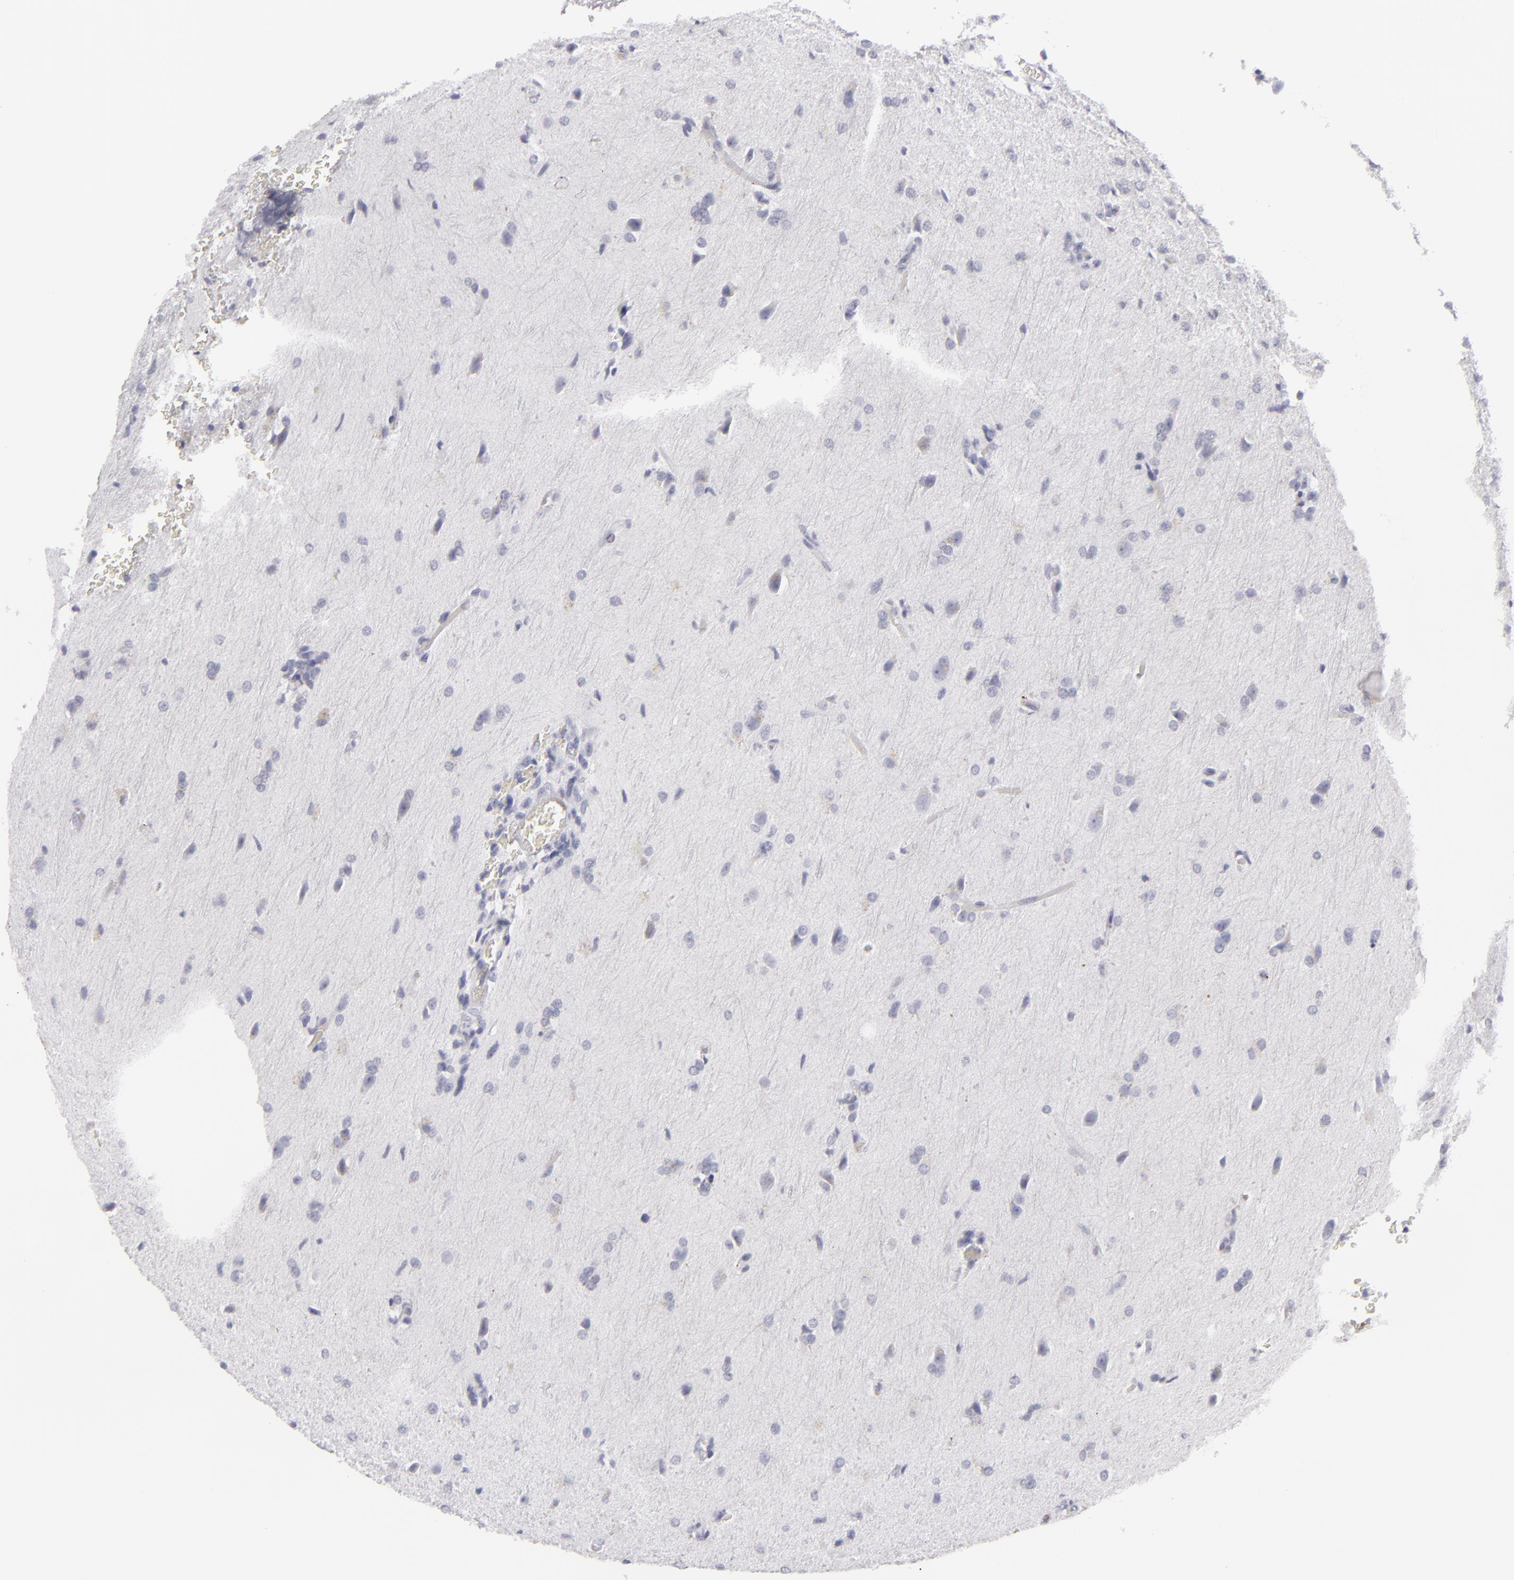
{"staining": {"intensity": "negative", "quantity": "none", "location": "none"}, "tissue": "glioma", "cell_type": "Tumor cells", "image_type": "cancer", "snomed": [{"axis": "morphology", "description": "Glioma, malignant, High grade"}, {"axis": "topography", "description": "Brain"}], "caption": "IHC micrograph of neoplastic tissue: human malignant glioma (high-grade) stained with DAB (3,3'-diaminobenzidine) demonstrates no significant protein staining in tumor cells. (Immunohistochemistry, brightfield microscopy, high magnification).", "gene": "C9", "patient": {"sex": "male", "age": 68}}